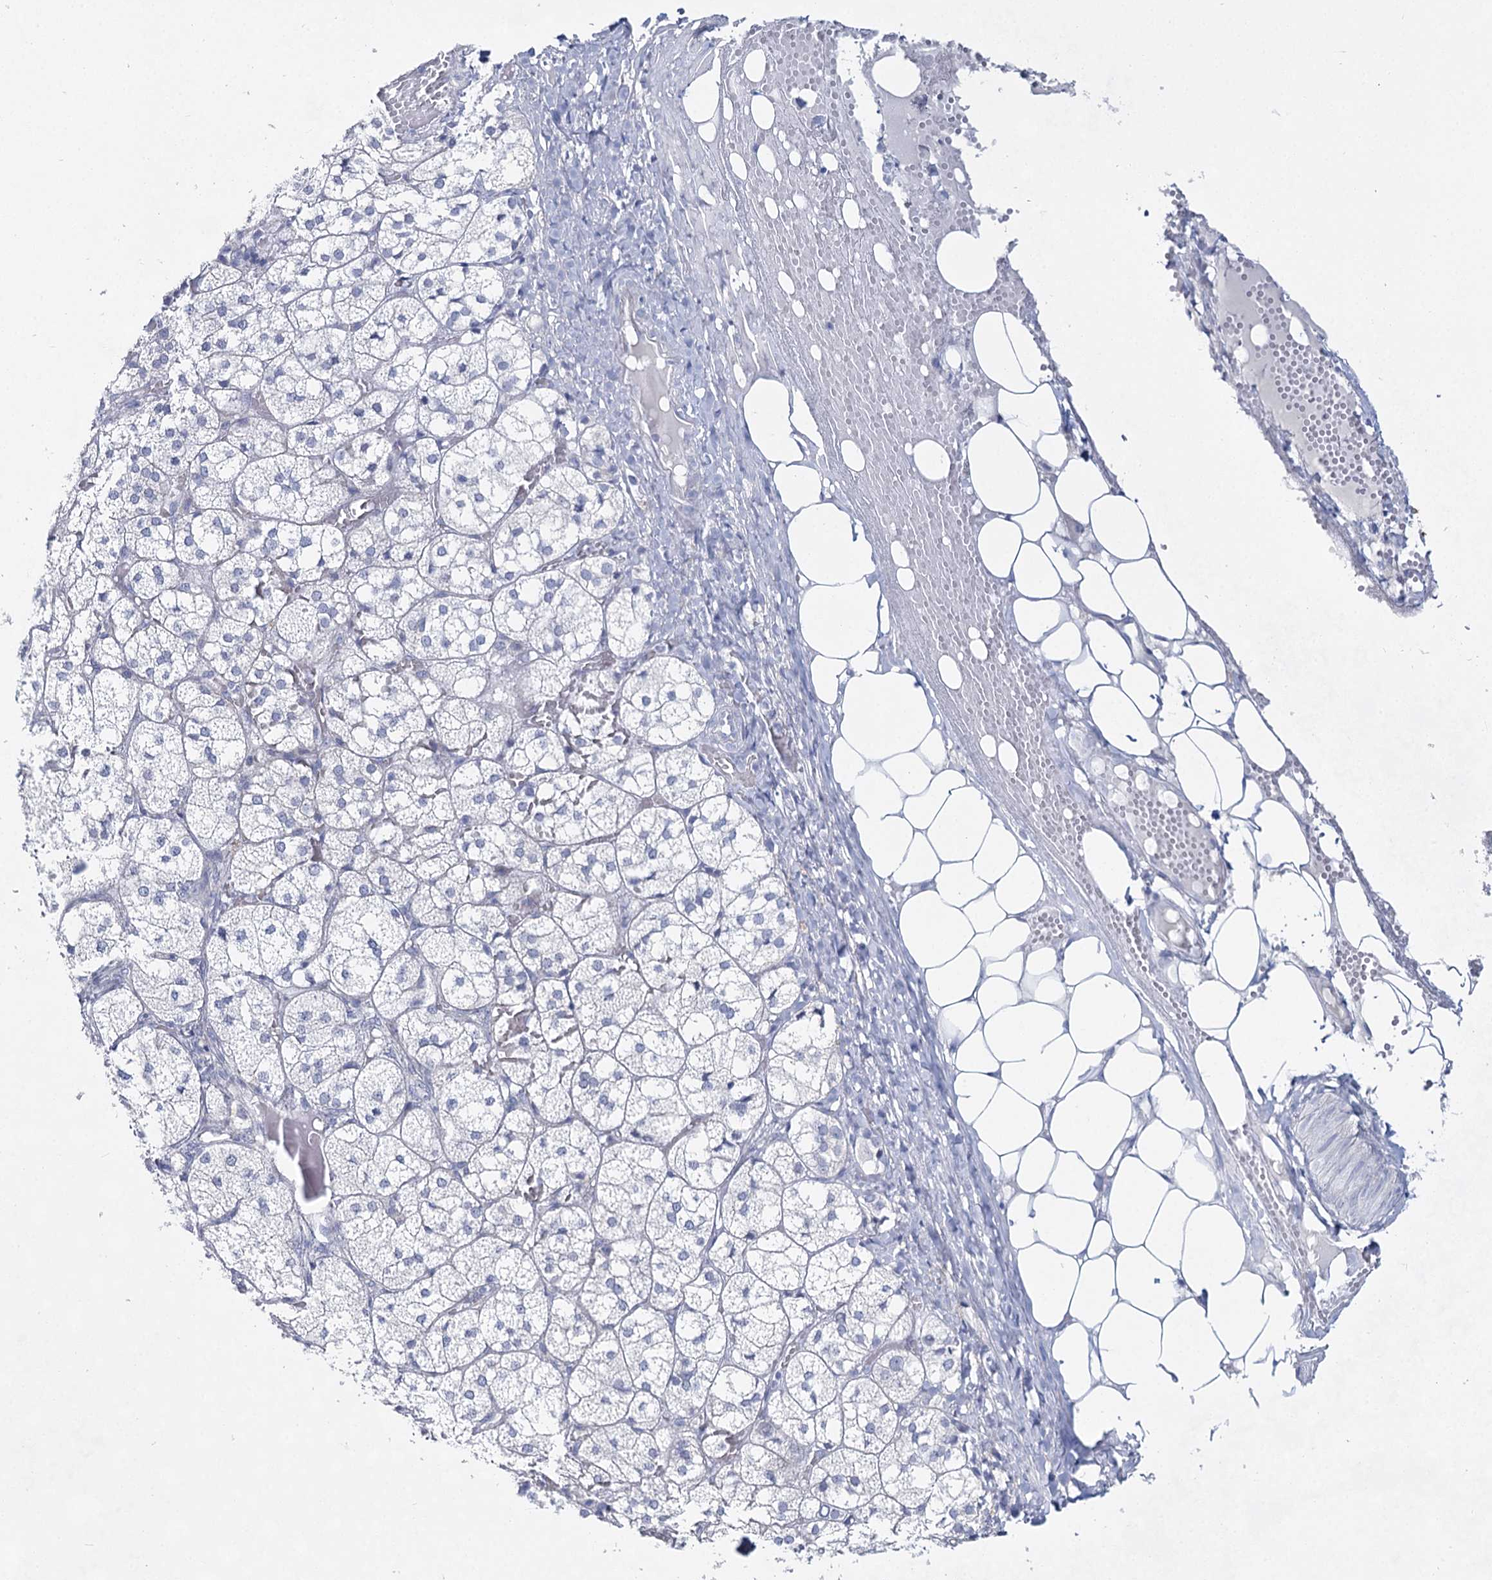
{"staining": {"intensity": "negative", "quantity": "none", "location": "none"}, "tissue": "adrenal gland", "cell_type": "Glandular cells", "image_type": "normal", "snomed": [{"axis": "morphology", "description": "Normal tissue, NOS"}, {"axis": "topography", "description": "Adrenal gland"}], "caption": "DAB (3,3'-diaminobenzidine) immunohistochemical staining of benign adrenal gland exhibits no significant expression in glandular cells.", "gene": "SLC17A2", "patient": {"sex": "female", "age": 61}}